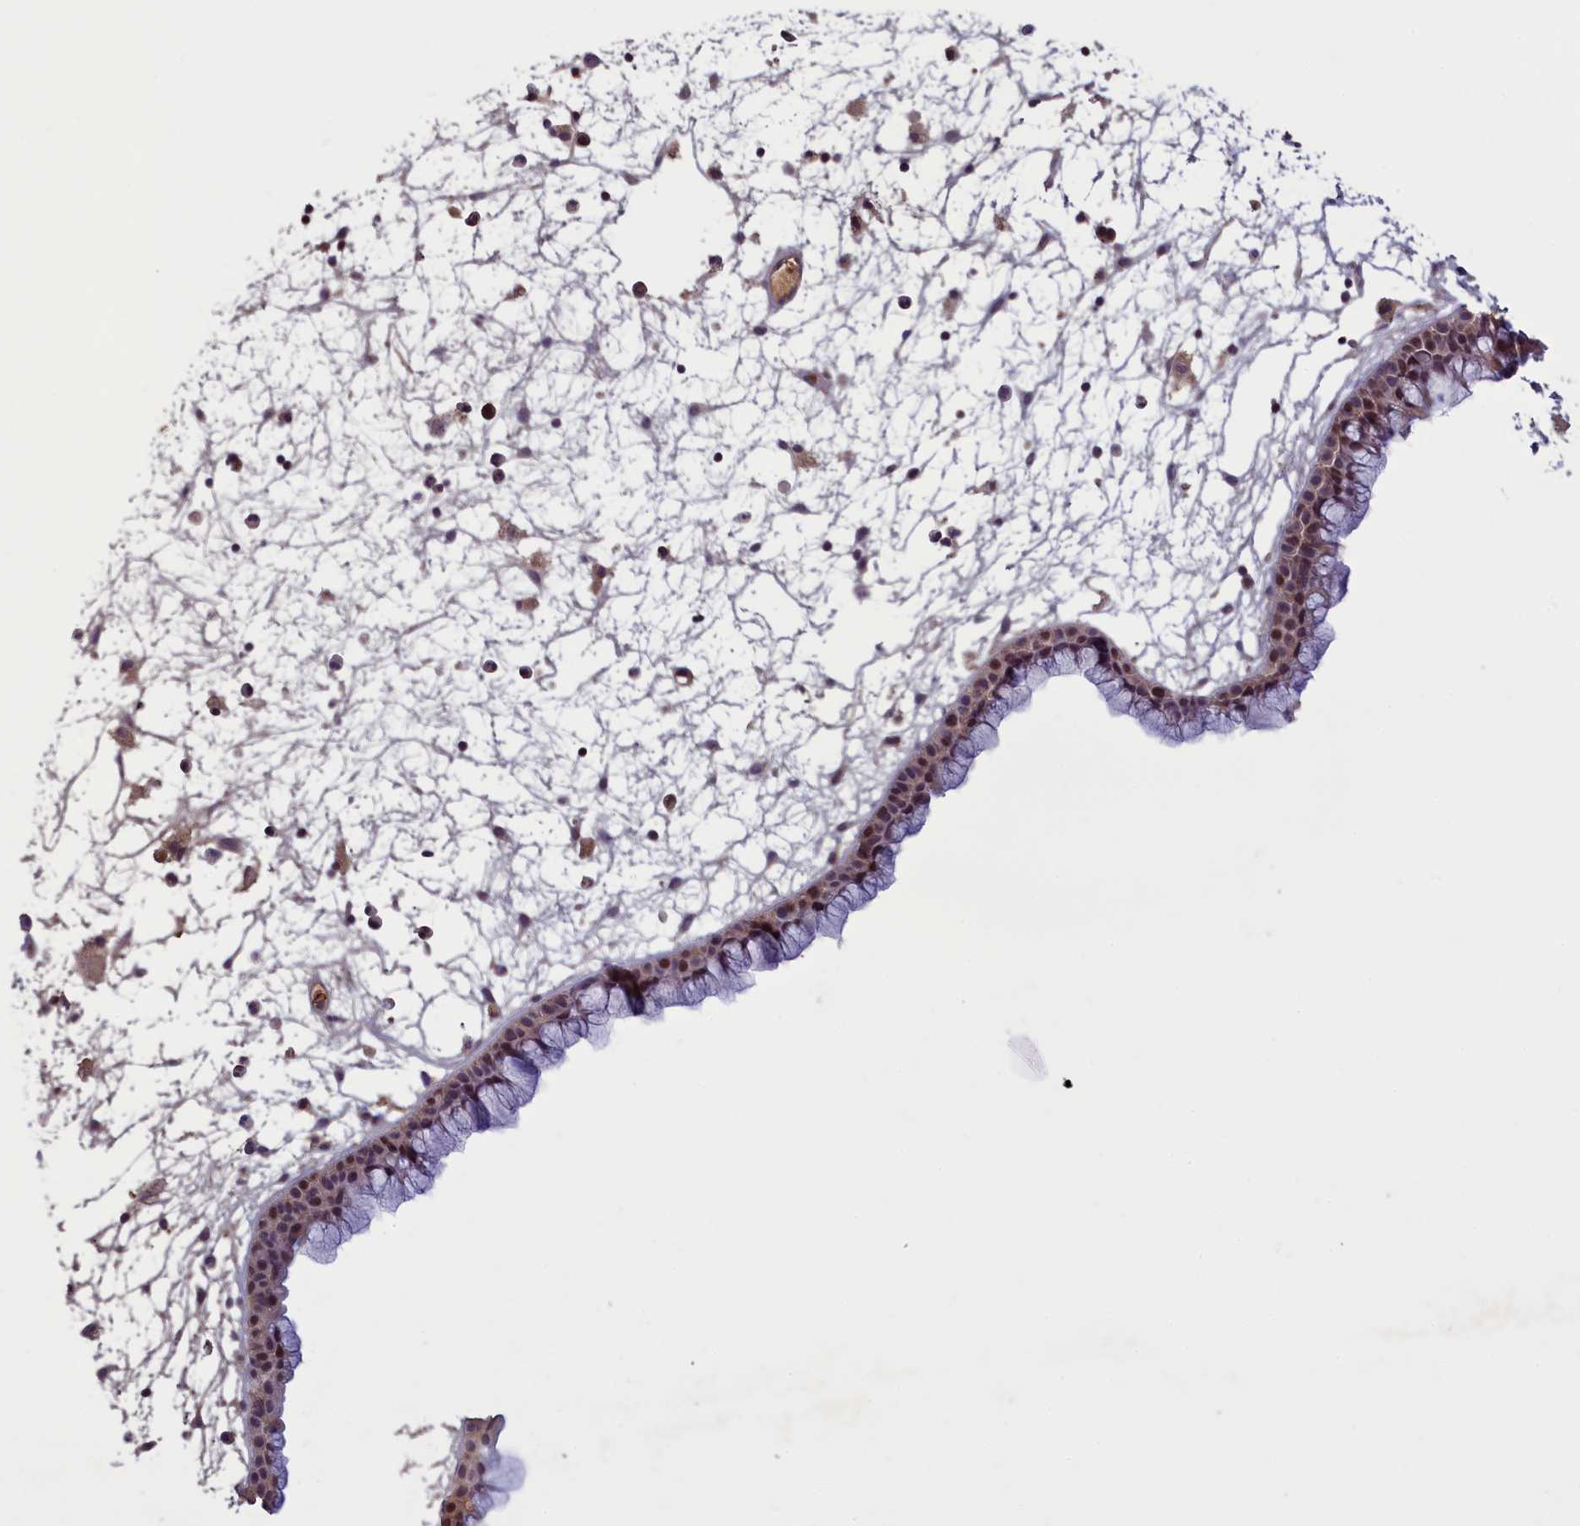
{"staining": {"intensity": "weak", "quantity": "25%-75%", "location": "cytoplasmic/membranous"}, "tissue": "nasopharynx", "cell_type": "Respiratory epithelial cells", "image_type": "normal", "snomed": [{"axis": "morphology", "description": "Normal tissue, NOS"}, {"axis": "morphology", "description": "Inflammation, NOS"}, {"axis": "morphology", "description": "Malignant melanoma, Metastatic site"}, {"axis": "topography", "description": "Nasopharynx"}], "caption": "High-power microscopy captured an IHC photomicrograph of normal nasopharynx, revealing weak cytoplasmic/membranous expression in approximately 25%-75% of respiratory epithelial cells. The staining was performed using DAB (3,3'-diaminobenzidine), with brown indicating positive protein expression. Nuclei are stained blue with hematoxylin.", "gene": "NUBP1", "patient": {"sex": "male", "age": 70}}